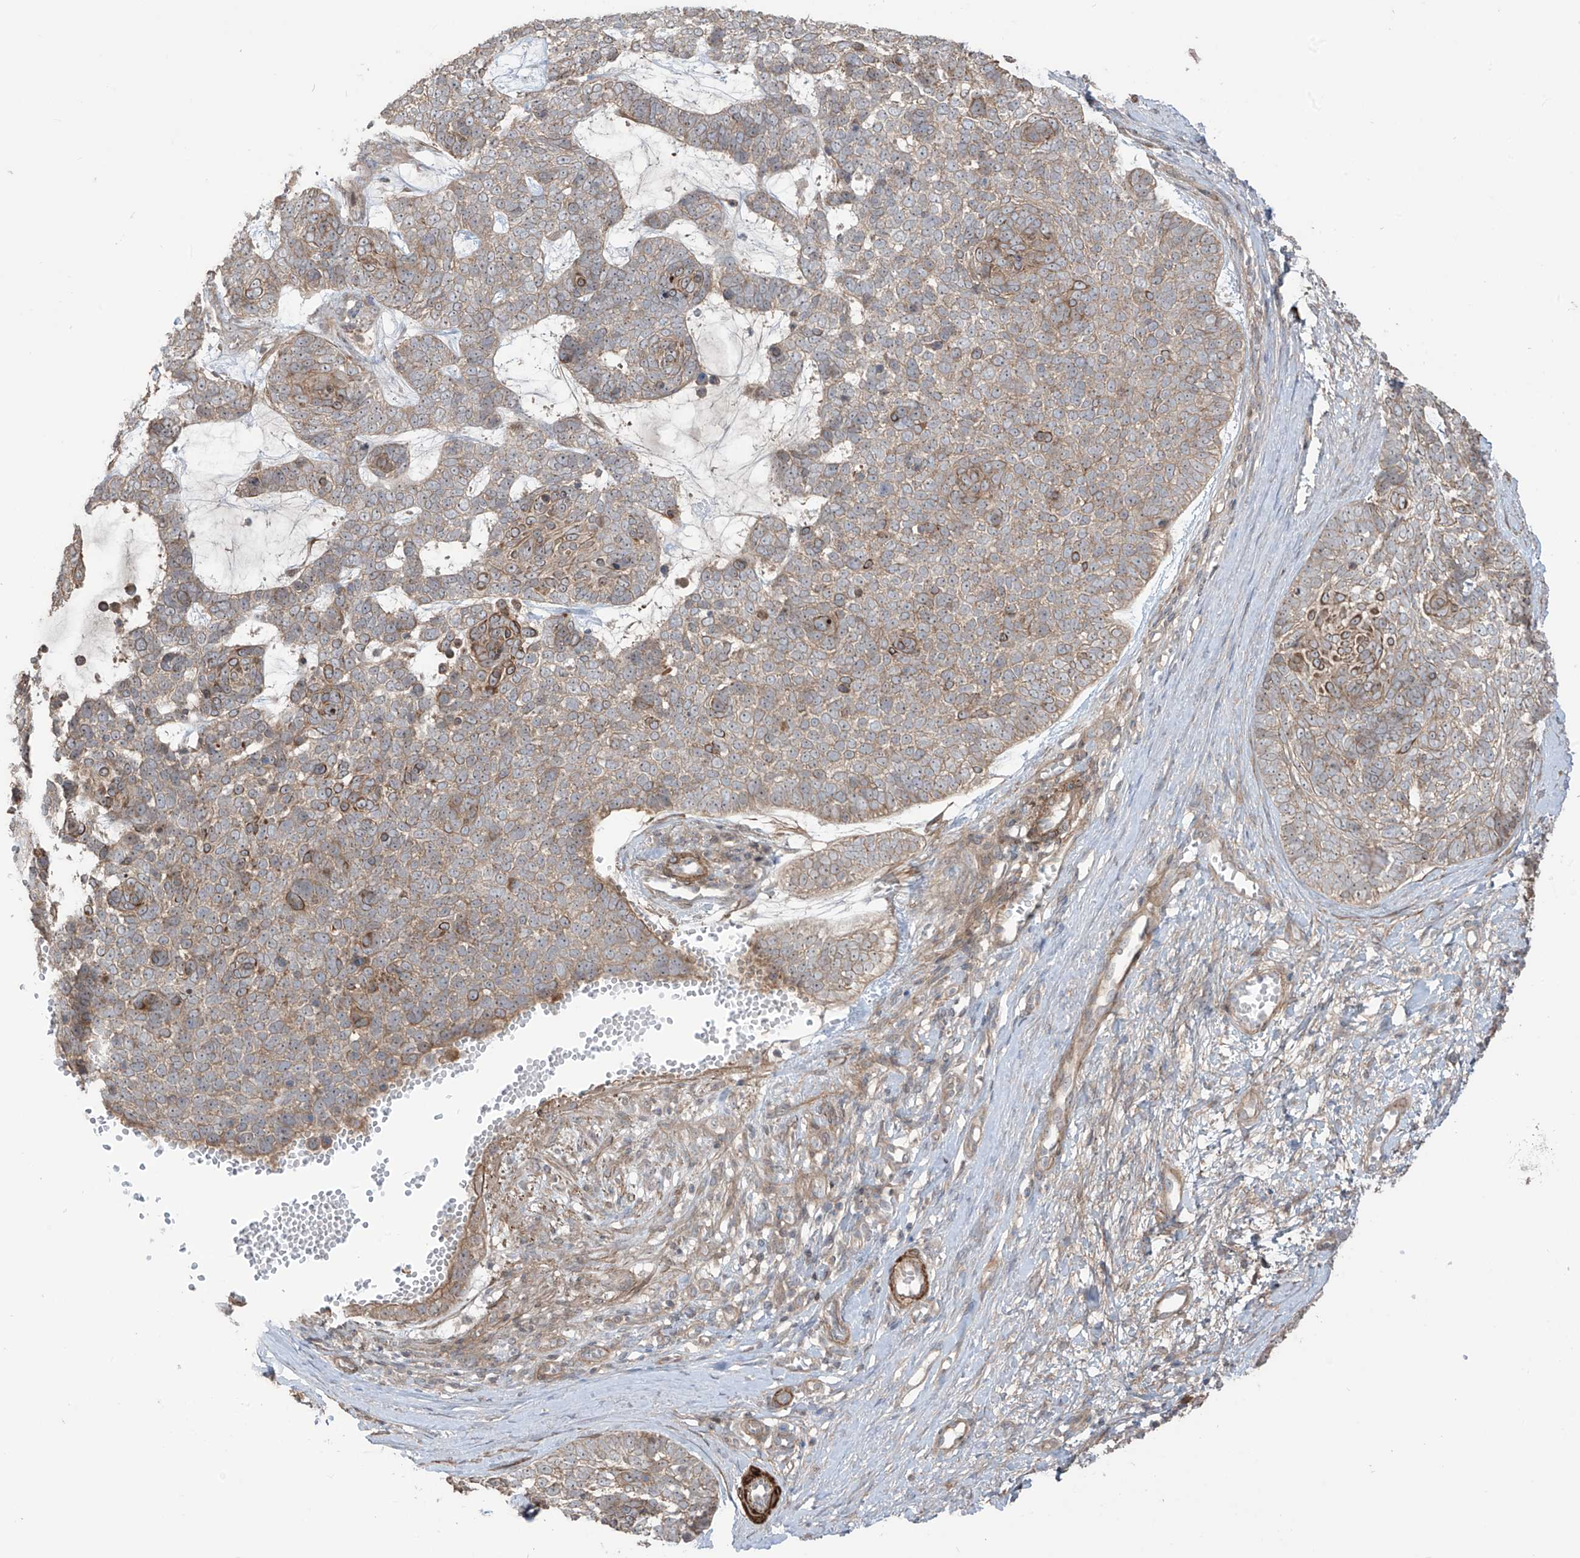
{"staining": {"intensity": "weak", "quantity": "25%-75%", "location": "cytoplasmic/membranous"}, "tissue": "skin cancer", "cell_type": "Tumor cells", "image_type": "cancer", "snomed": [{"axis": "morphology", "description": "Basal cell carcinoma"}, {"axis": "topography", "description": "Skin"}], "caption": "This histopathology image reveals IHC staining of skin cancer, with low weak cytoplasmic/membranous staining in approximately 25%-75% of tumor cells.", "gene": "LRRC74A", "patient": {"sex": "female", "age": 81}}